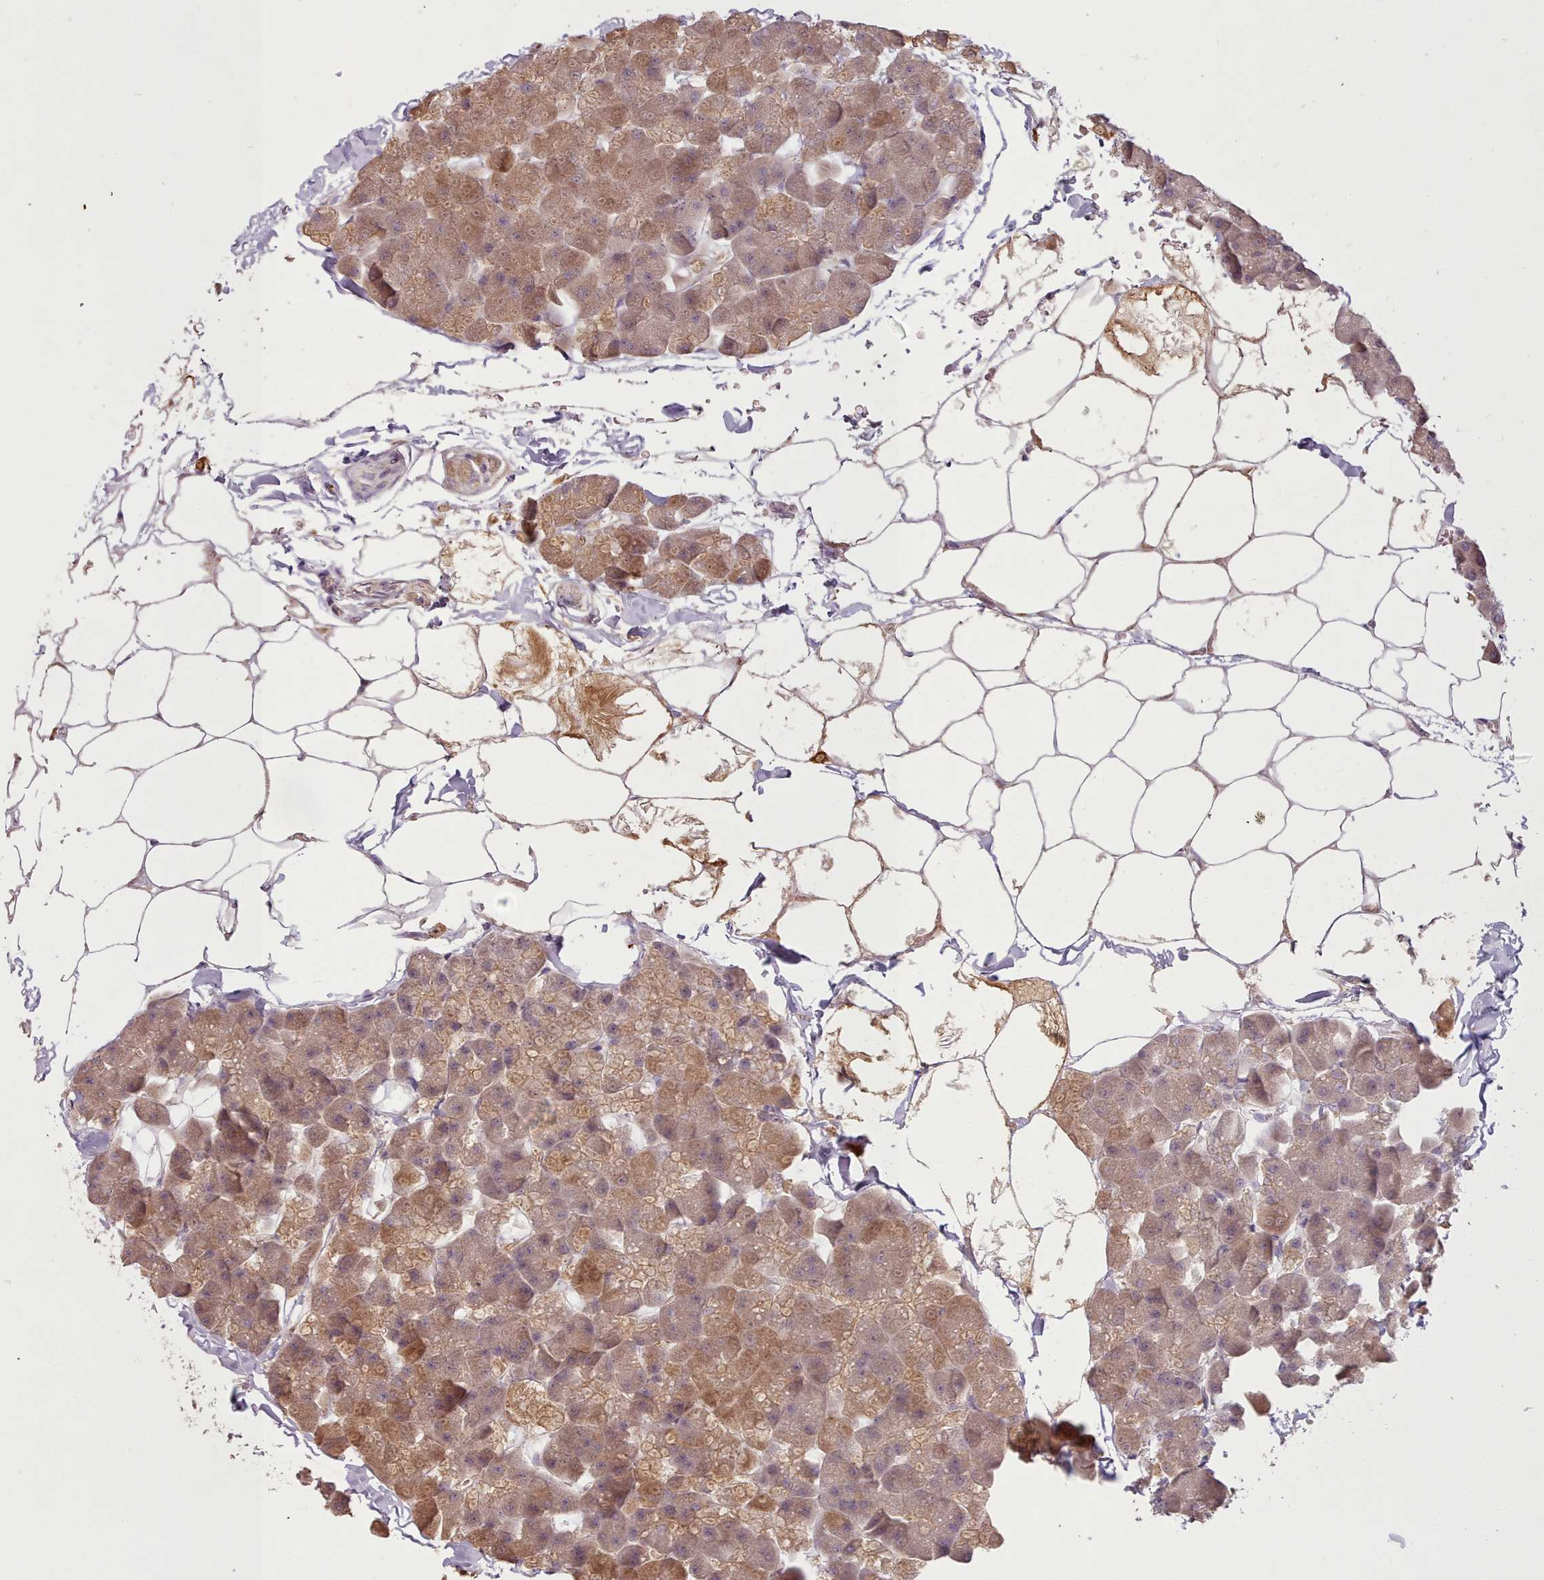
{"staining": {"intensity": "moderate", "quantity": "25%-75%", "location": "cytoplasmic/membranous,nuclear"}, "tissue": "pancreas", "cell_type": "Exocrine glandular cells", "image_type": "normal", "snomed": [{"axis": "morphology", "description": "Normal tissue, NOS"}, {"axis": "topography", "description": "Pancreas"}], "caption": "Immunohistochemistry staining of benign pancreas, which displays medium levels of moderate cytoplasmic/membranous,nuclear expression in approximately 25%-75% of exocrine glandular cells indicating moderate cytoplasmic/membranous,nuclear protein expression. The staining was performed using DAB (3,3'-diaminobenzidine) (brown) for protein detection and nuclei were counterstained in hematoxylin (blue).", "gene": "CDC6", "patient": {"sex": "male", "age": 35}}